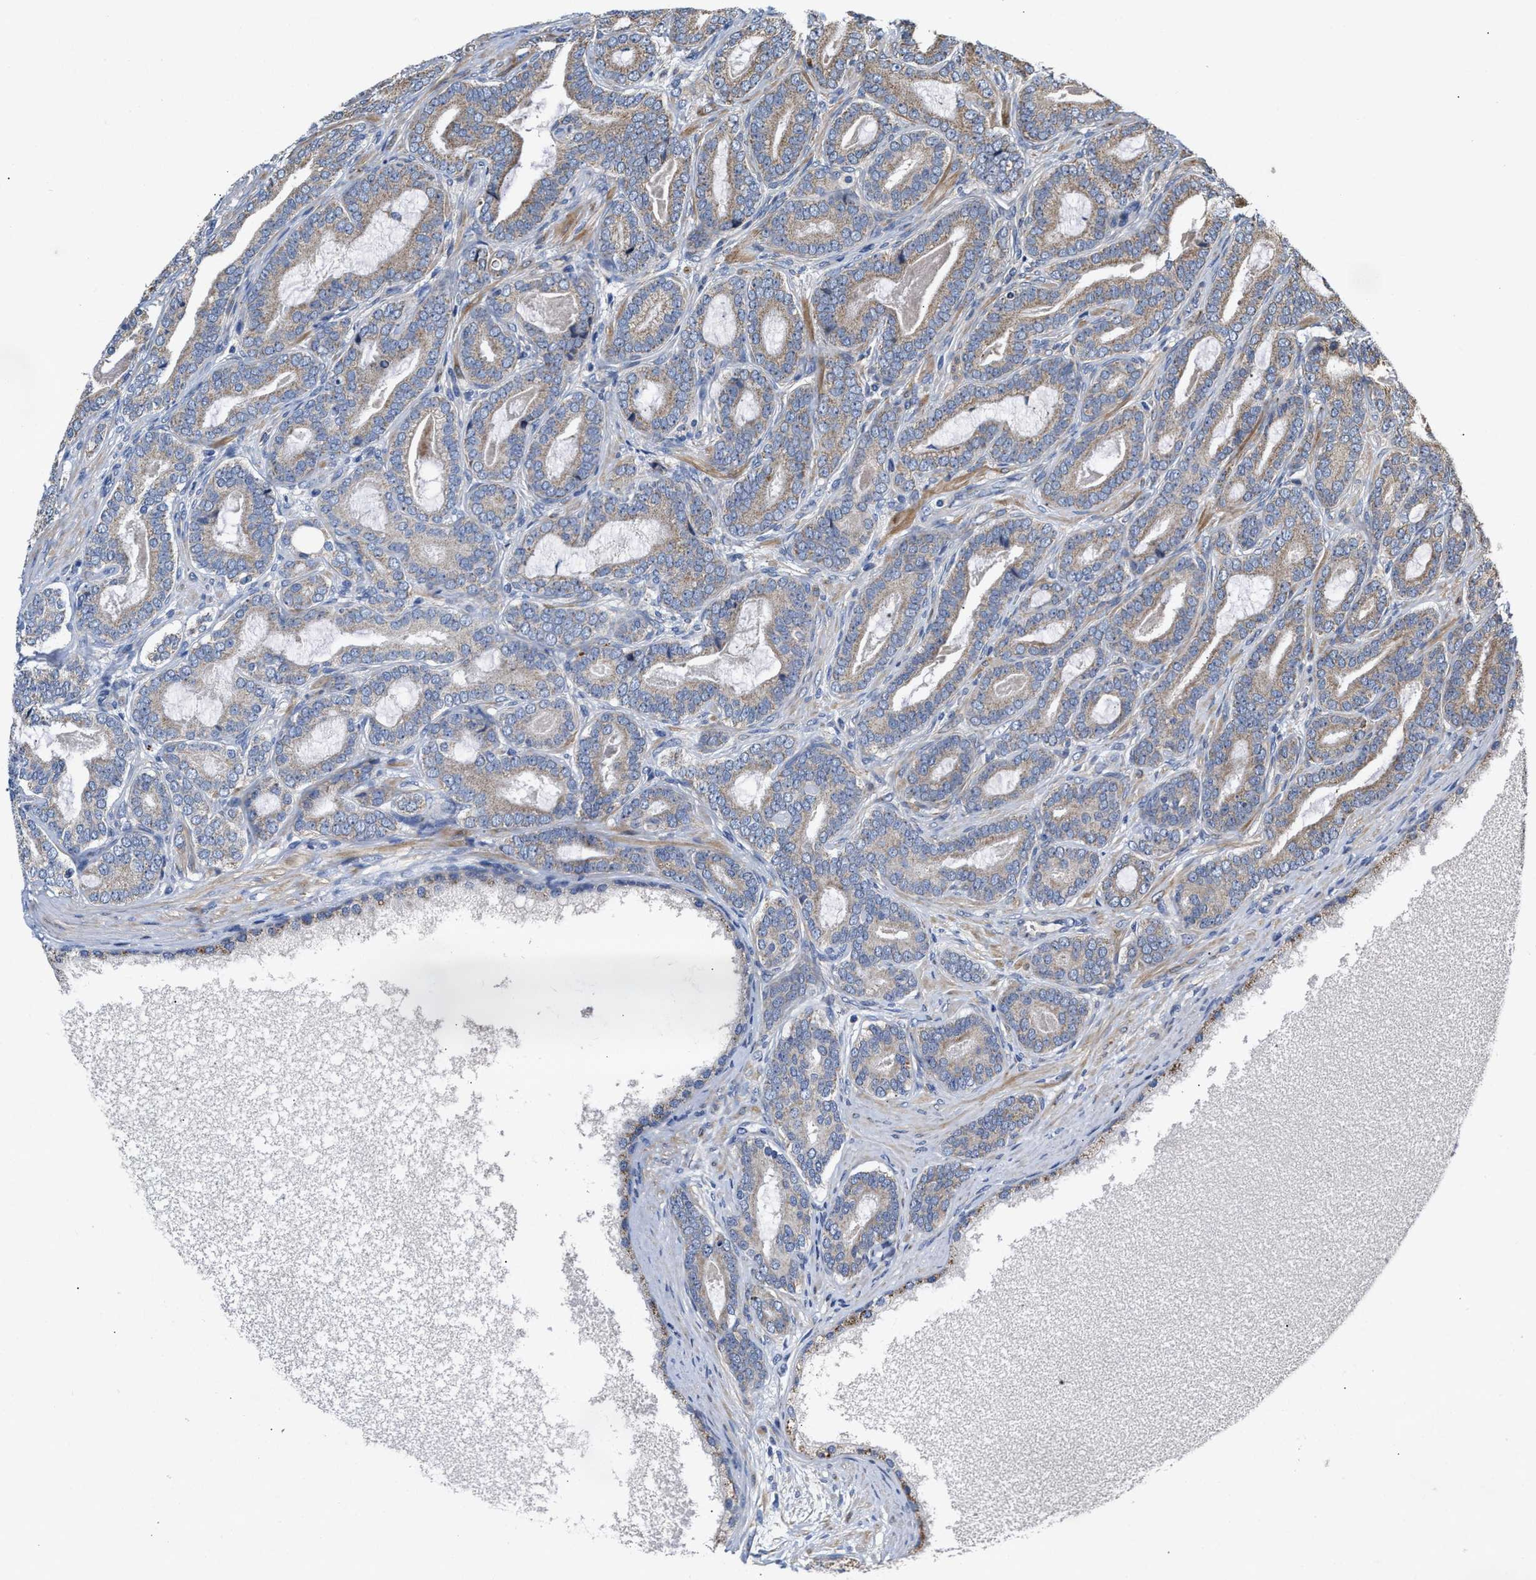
{"staining": {"intensity": "weak", "quantity": "<25%", "location": "cytoplasmic/membranous"}, "tissue": "prostate cancer", "cell_type": "Tumor cells", "image_type": "cancer", "snomed": [{"axis": "morphology", "description": "Adenocarcinoma, High grade"}, {"axis": "topography", "description": "Prostate"}], "caption": "Image shows no protein staining in tumor cells of prostate cancer (high-grade adenocarcinoma) tissue.", "gene": "MALSU1", "patient": {"sex": "male", "age": 60}}